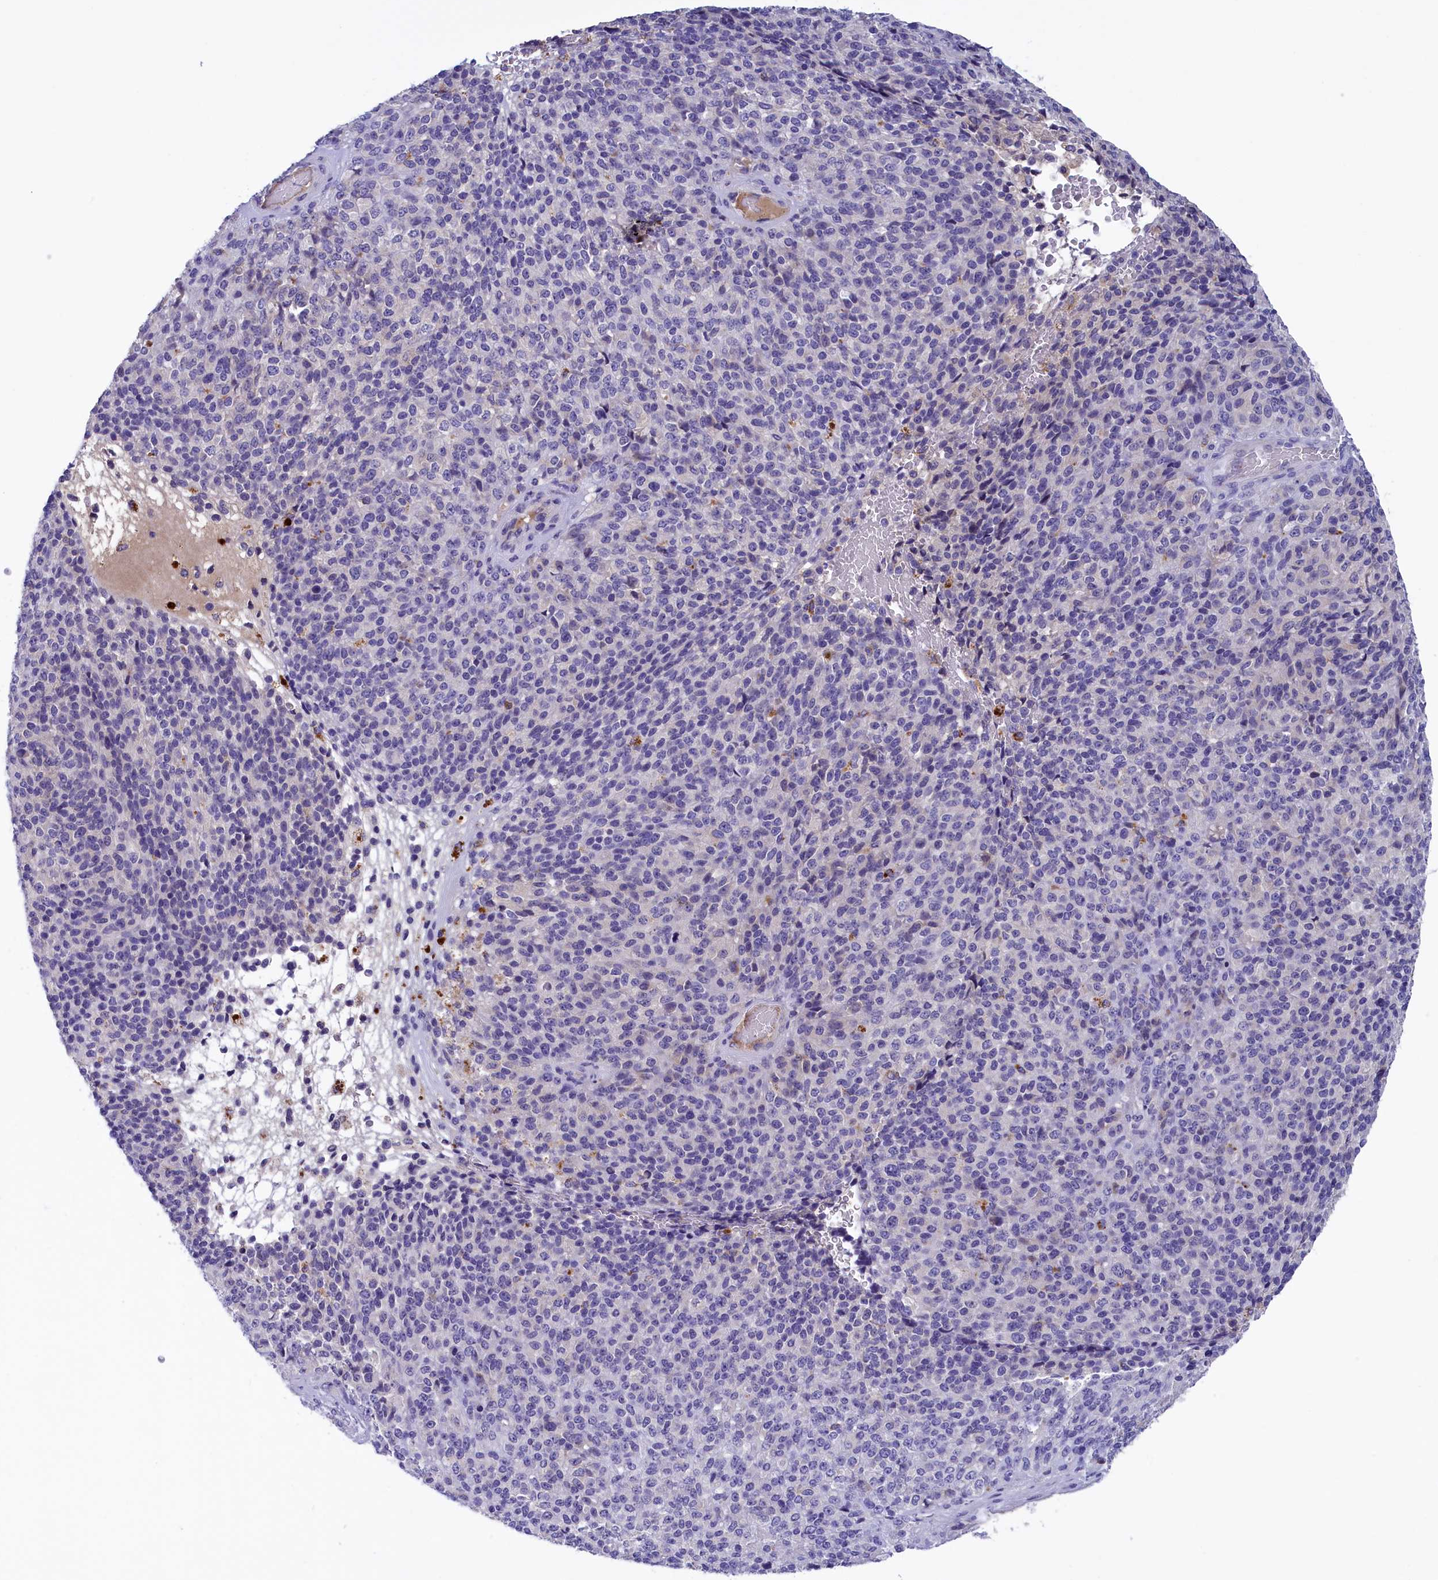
{"staining": {"intensity": "negative", "quantity": "none", "location": "none"}, "tissue": "melanoma", "cell_type": "Tumor cells", "image_type": "cancer", "snomed": [{"axis": "morphology", "description": "Malignant melanoma, Metastatic site"}, {"axis": "topography", "description": "Brain"}], "caption": "The image demonstrates no staining of tumor cells in melanoma. (DAB immunohistochemistry (IHC), high magnification).", "gene": "STYX", "patient": {"sex": "female", "age": 56}}